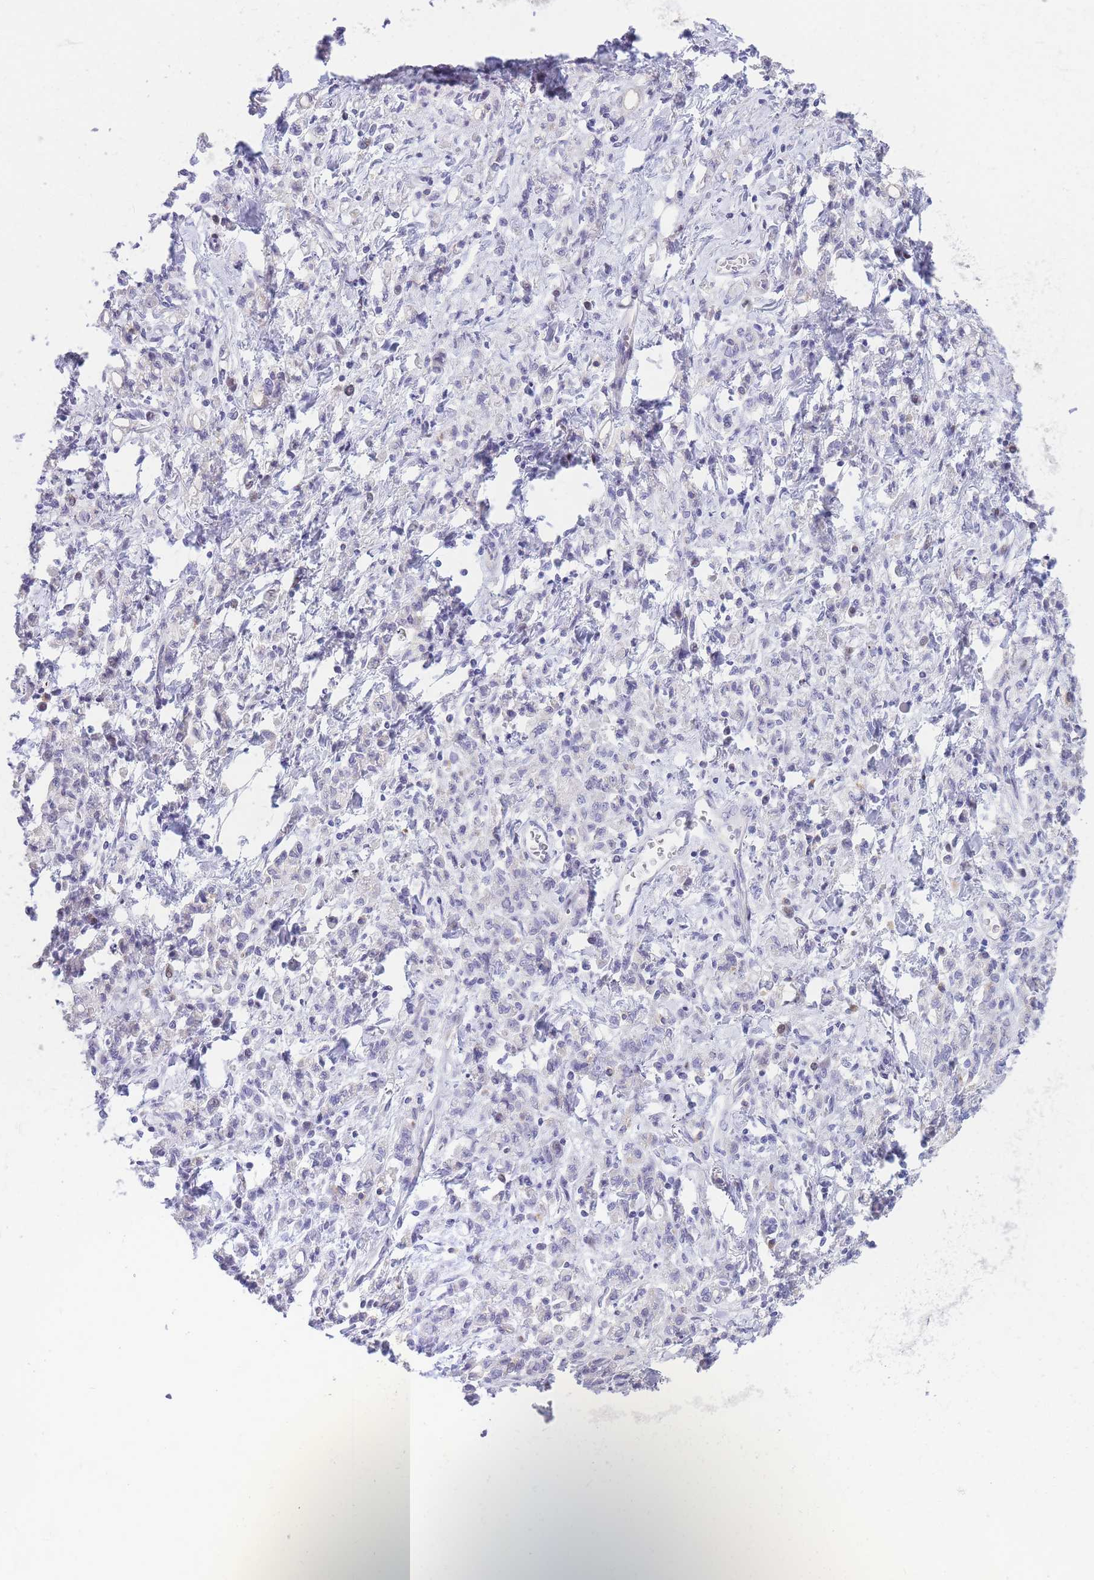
{"staining": {"intensity": "negative", "quantity": "none", "location": "none"}, "tissue": "stomach cancer", "cell_type": "Tumor cells", "image_type": "cancer", "snomed": [{"axis": "morphology", "description": "Adenocarcinoma, NOS"}, {"axis": "topography", "description": "Stomach"}], "caption": "Immunohistochemical staining of human adenocarcinoma (stomach) shows no significant staining in tumor cells.", "gene": "SHCBP1", "patient": {"sex": "male", "age": 77}}